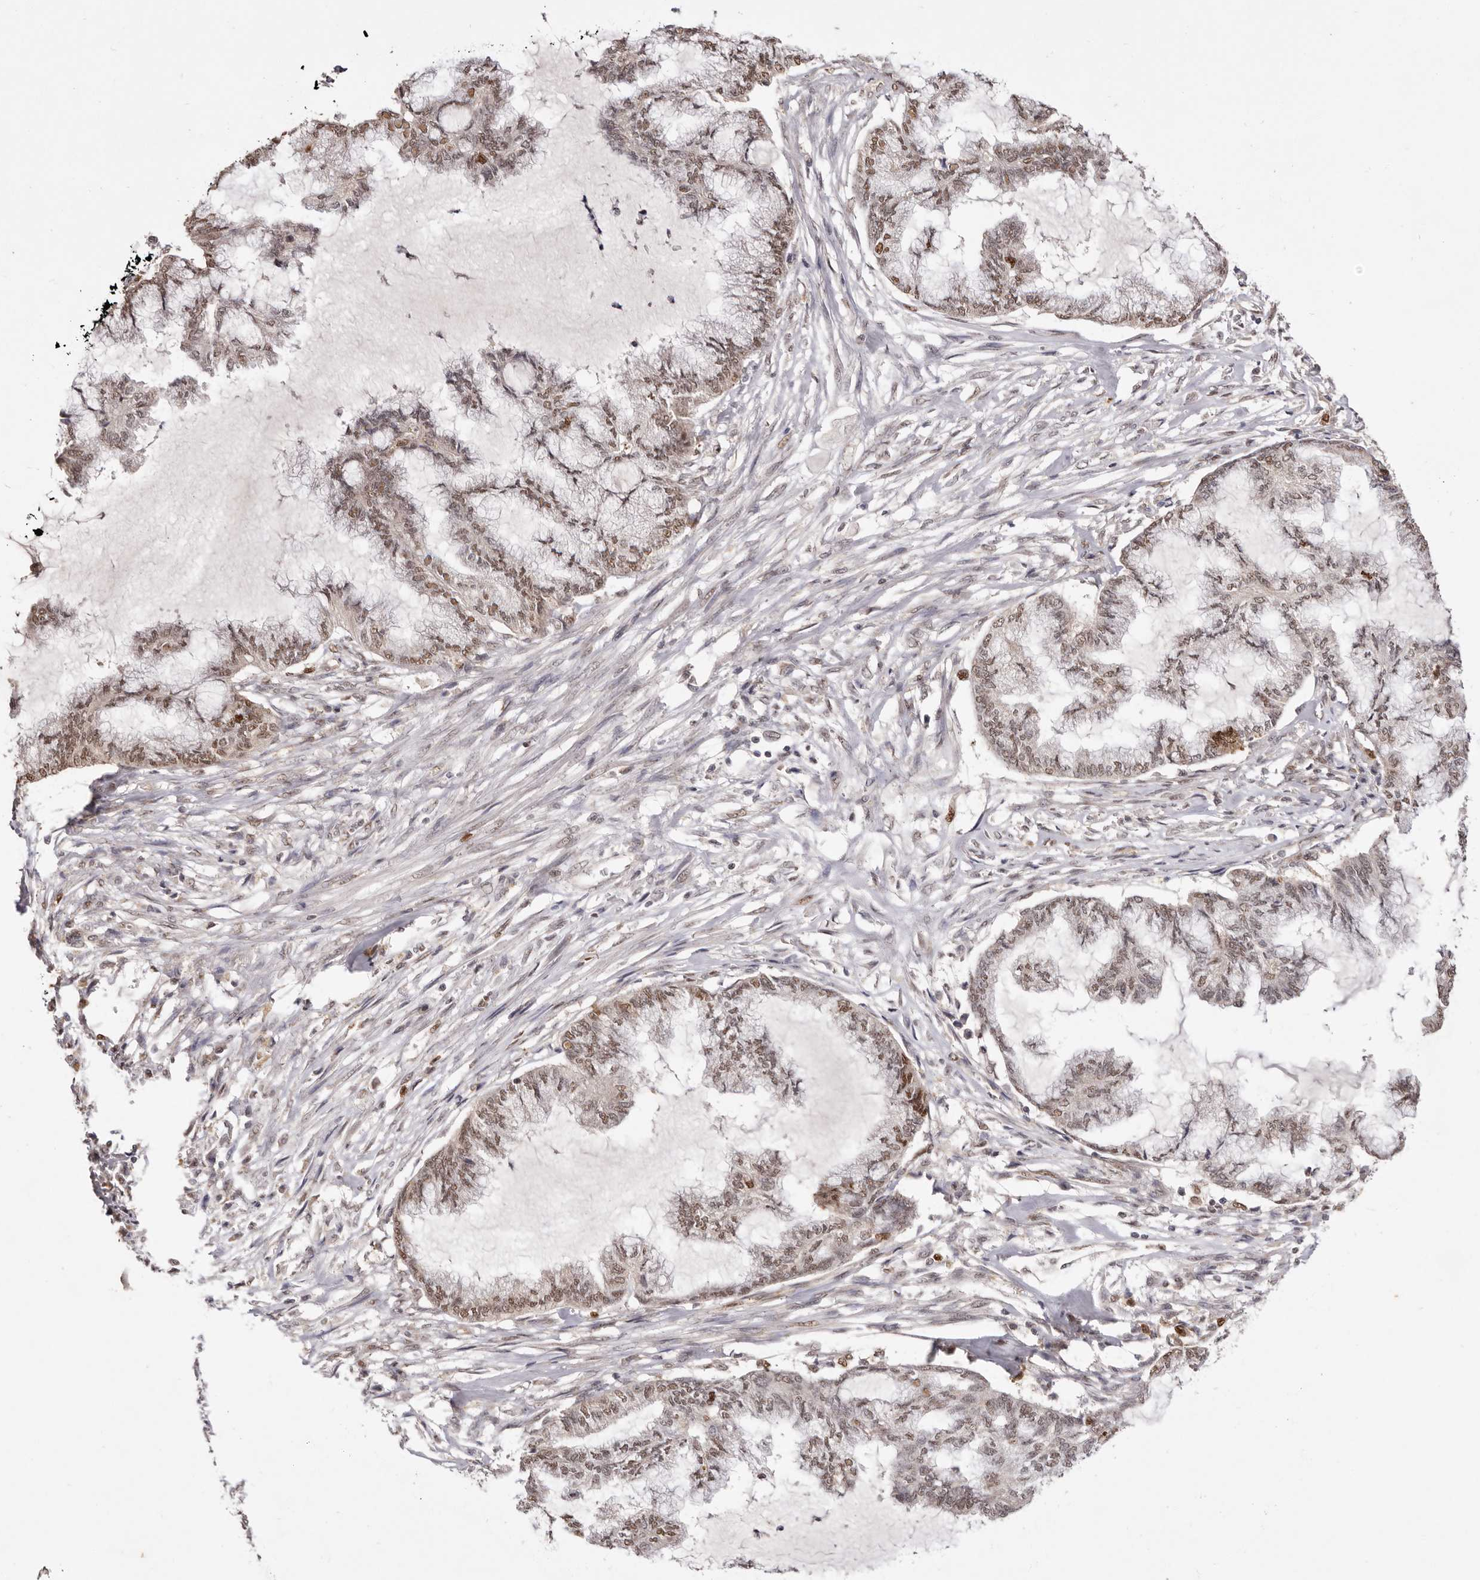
{"staining": {"intensity": "moderate", "quantity": ">75%", "location": "nuclear"}, "tissue": "endometrial cancer", "cell_type": "Tumor cells", "image_type": "cancer", "snomed": [{"axis": "morphology", "description": "Adenocarcinoma, NOS"}, {"axis": "topography", "description": "Endometrium"}], "caption": "Adenocarcinoma (endometrial) was stained to show a protein in brown. There is medium levels of moderate nuclear positivity in approximately >75% of tumor cells.", "gene": "NOTCH1", "patient": {"sex": "female", "age": 86}}